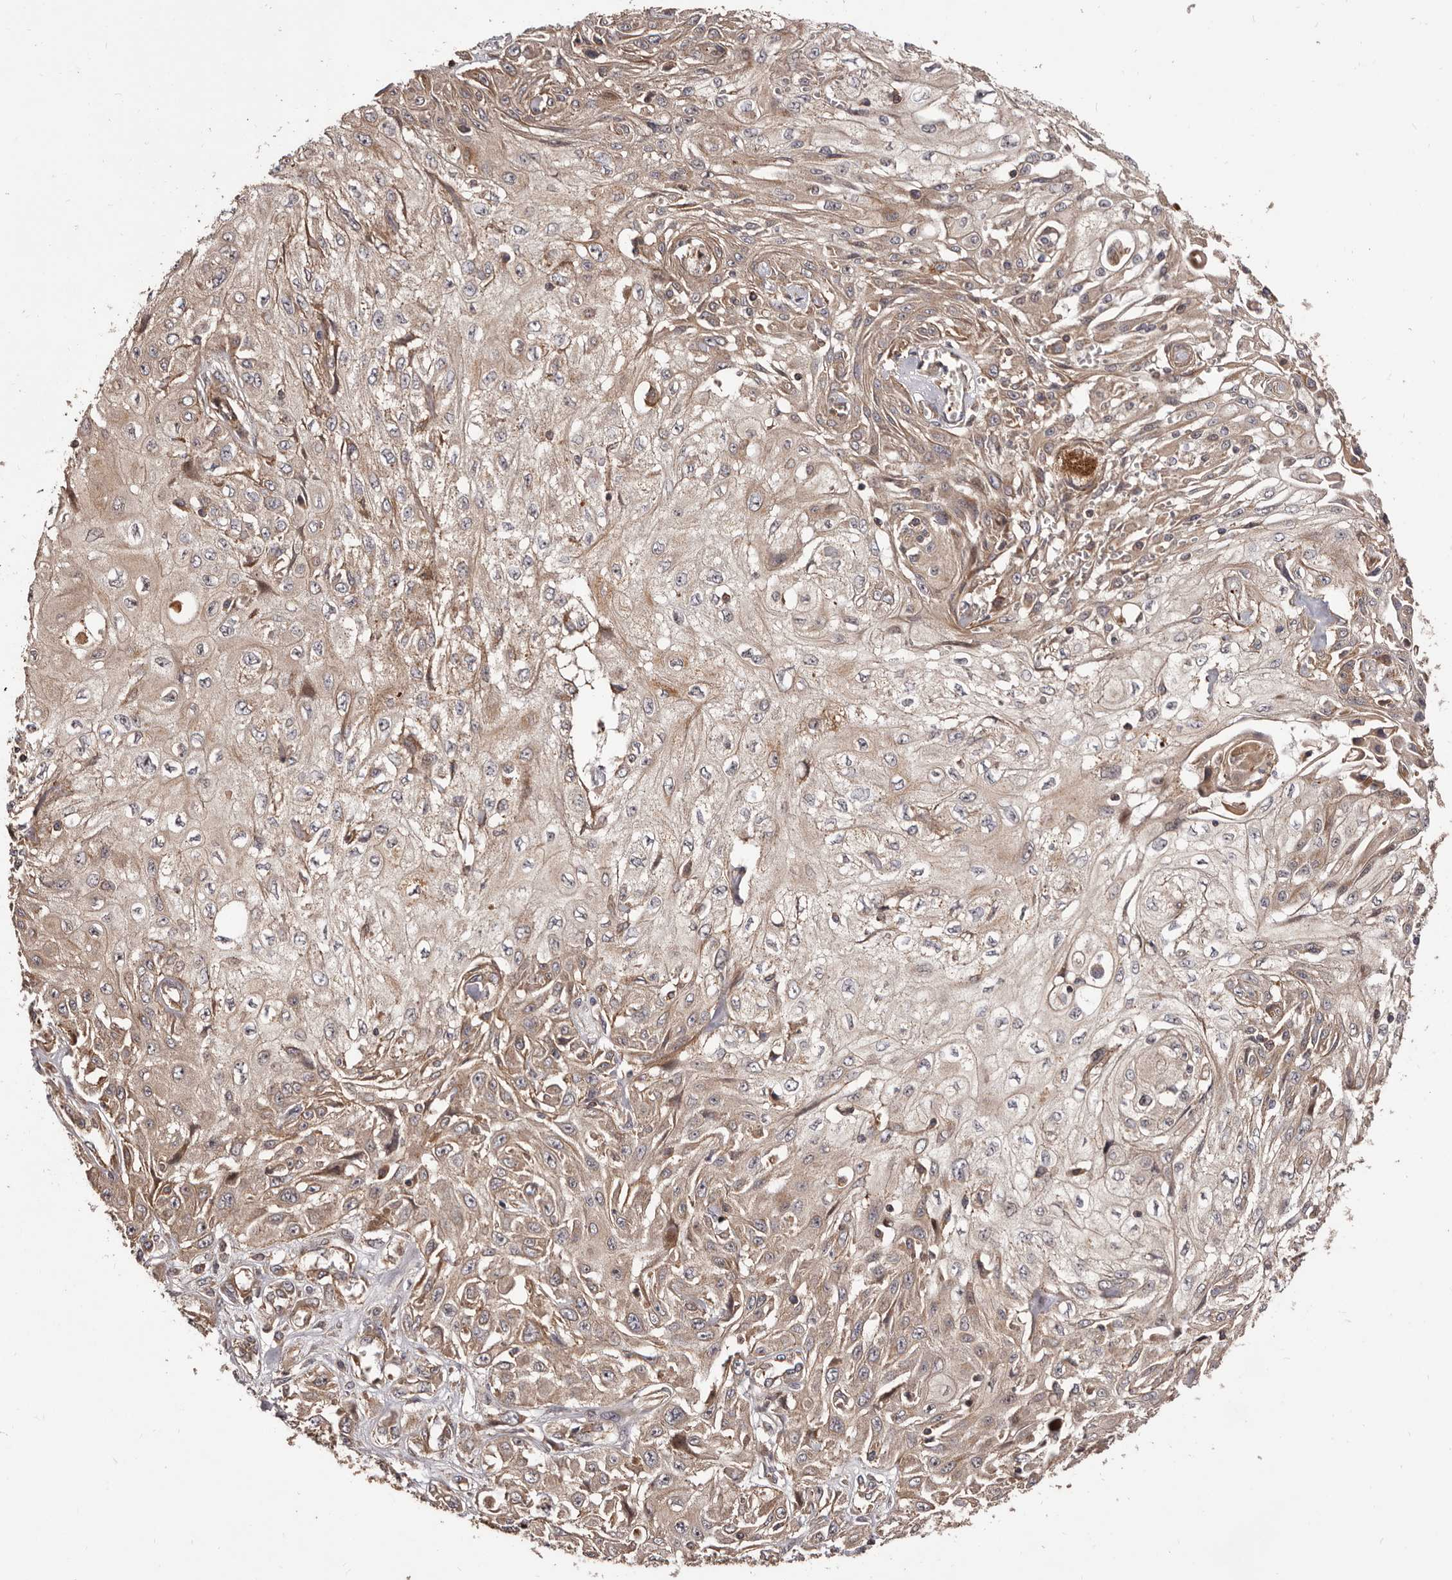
{"staining": {"intensity": "weak", "quantity": "25%-75%", "location": "cytoplasmic/membranous"}, "tissue": "skin cancer", "cell_type": "Tumor cells", "image_type": "cancer", "snomed": [{"axis": "morphology", "description": "Squamous cell carcinoma, NOS"}, {"axis": "morphology", "description": "Squamous cell carcinoma, metastatic, NOS"}, {"axis": "topography", "description": "Skin"}, {"axis": "topography", "description": "Lymph node"}], "caption": "The histopathology image exhibits immunohistochemical staining of skin cancer (squamous cell carcinoma). There is weak cytoplasmic/membranous staining is seen in approximately 25%-75% of tumor cells.", "gene": "GTPBP1", "patient": {"sex": "male", "age": 75}}